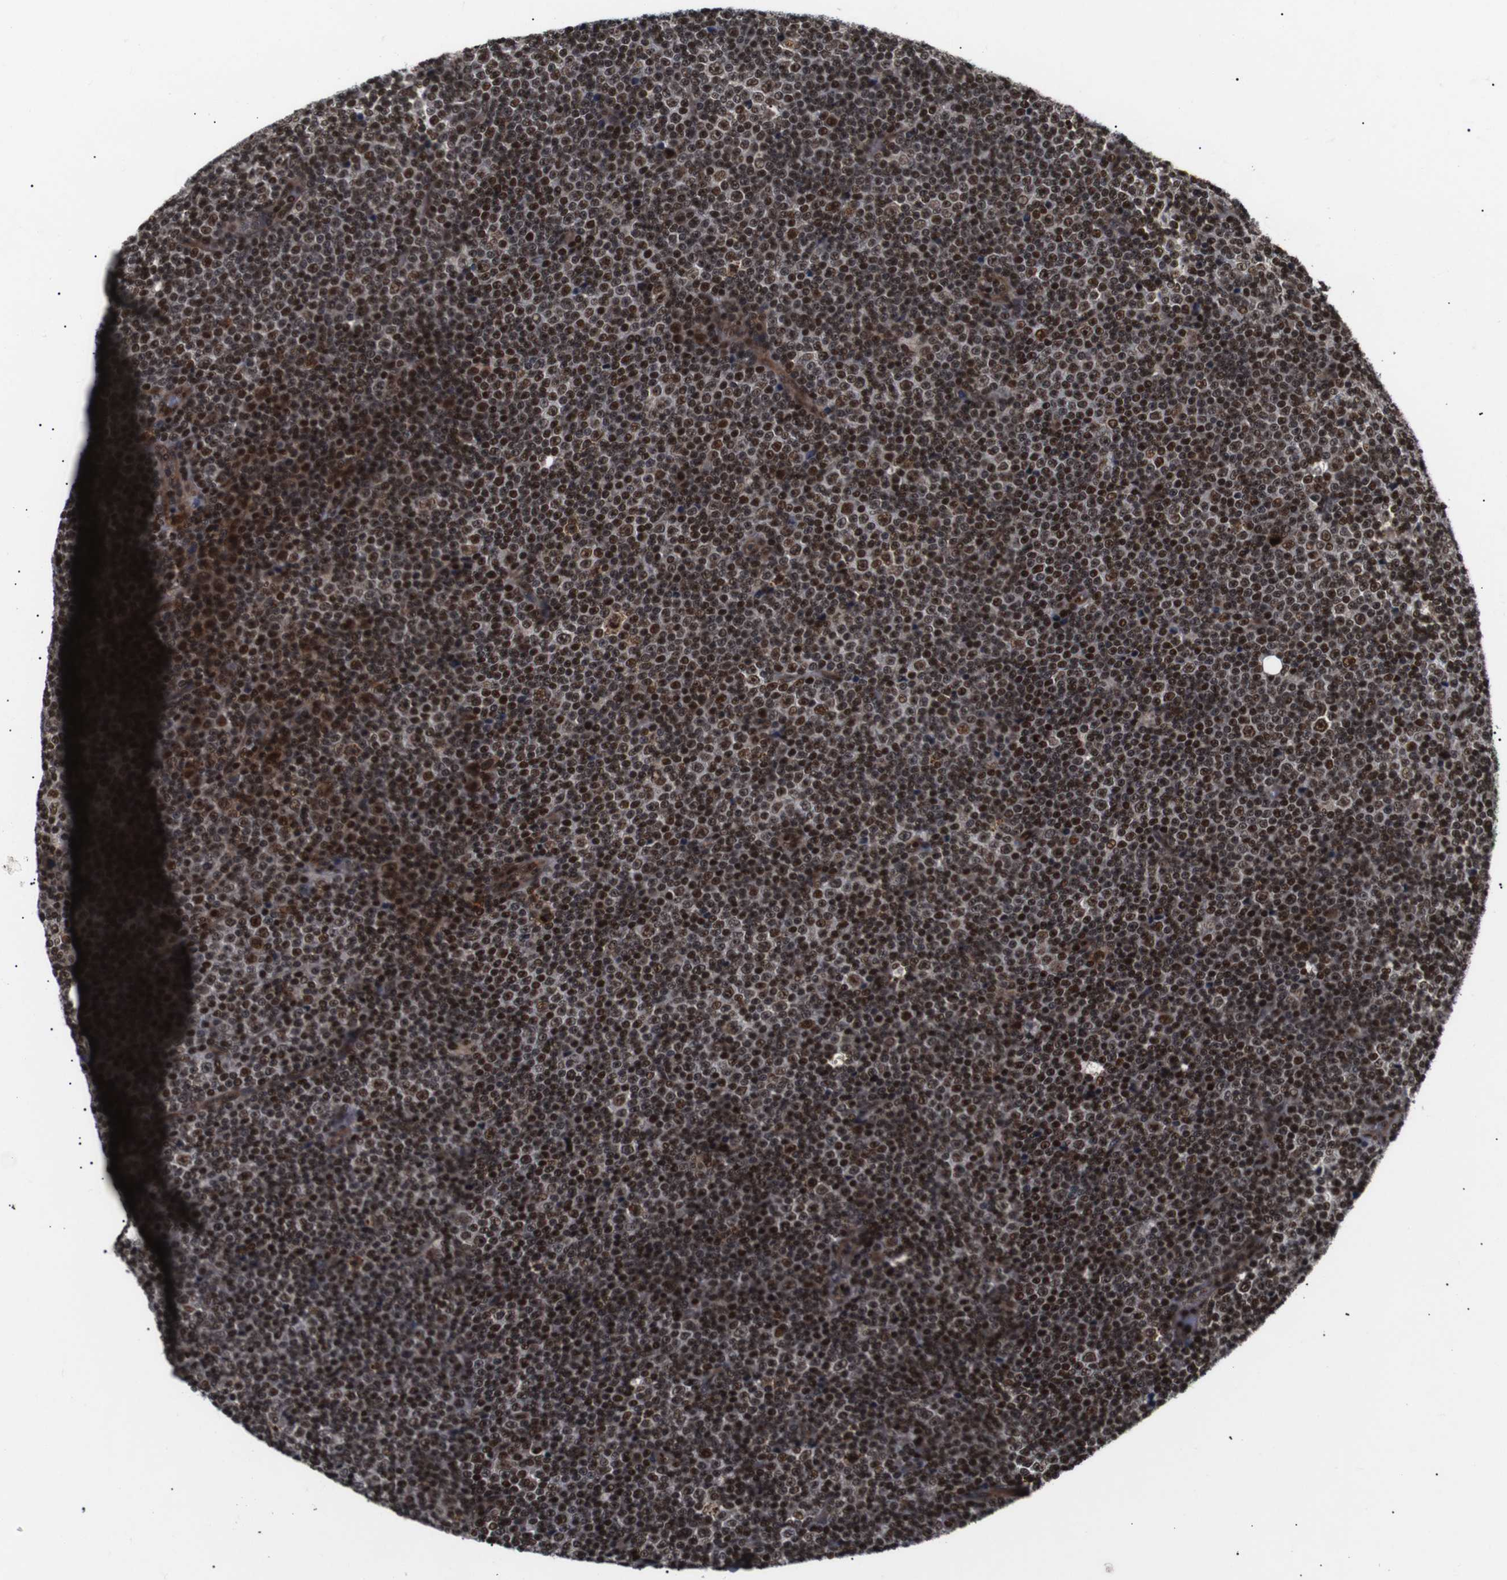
{"staining": {"intensity": "strong", "quantity": ">75%", "location": "nuclear"}, "tissue": "lymphoma", "cell_type": "Tumor cells", "image_type": "cancer", "snomed": [{"axis": "morphology", "description": "Malignant lymphoma, non-Hodgkin's type, Low grade"}, {"axis": "topography", "description": "Lymph node"}], "caption": "An IHC image of tumor tissue is shown. Protein staining in brown labels strong nuclear positivity in lymphoma within tumor cells.", "gene": "KIF23", "patient": {"sex": "female", "age": 67}}